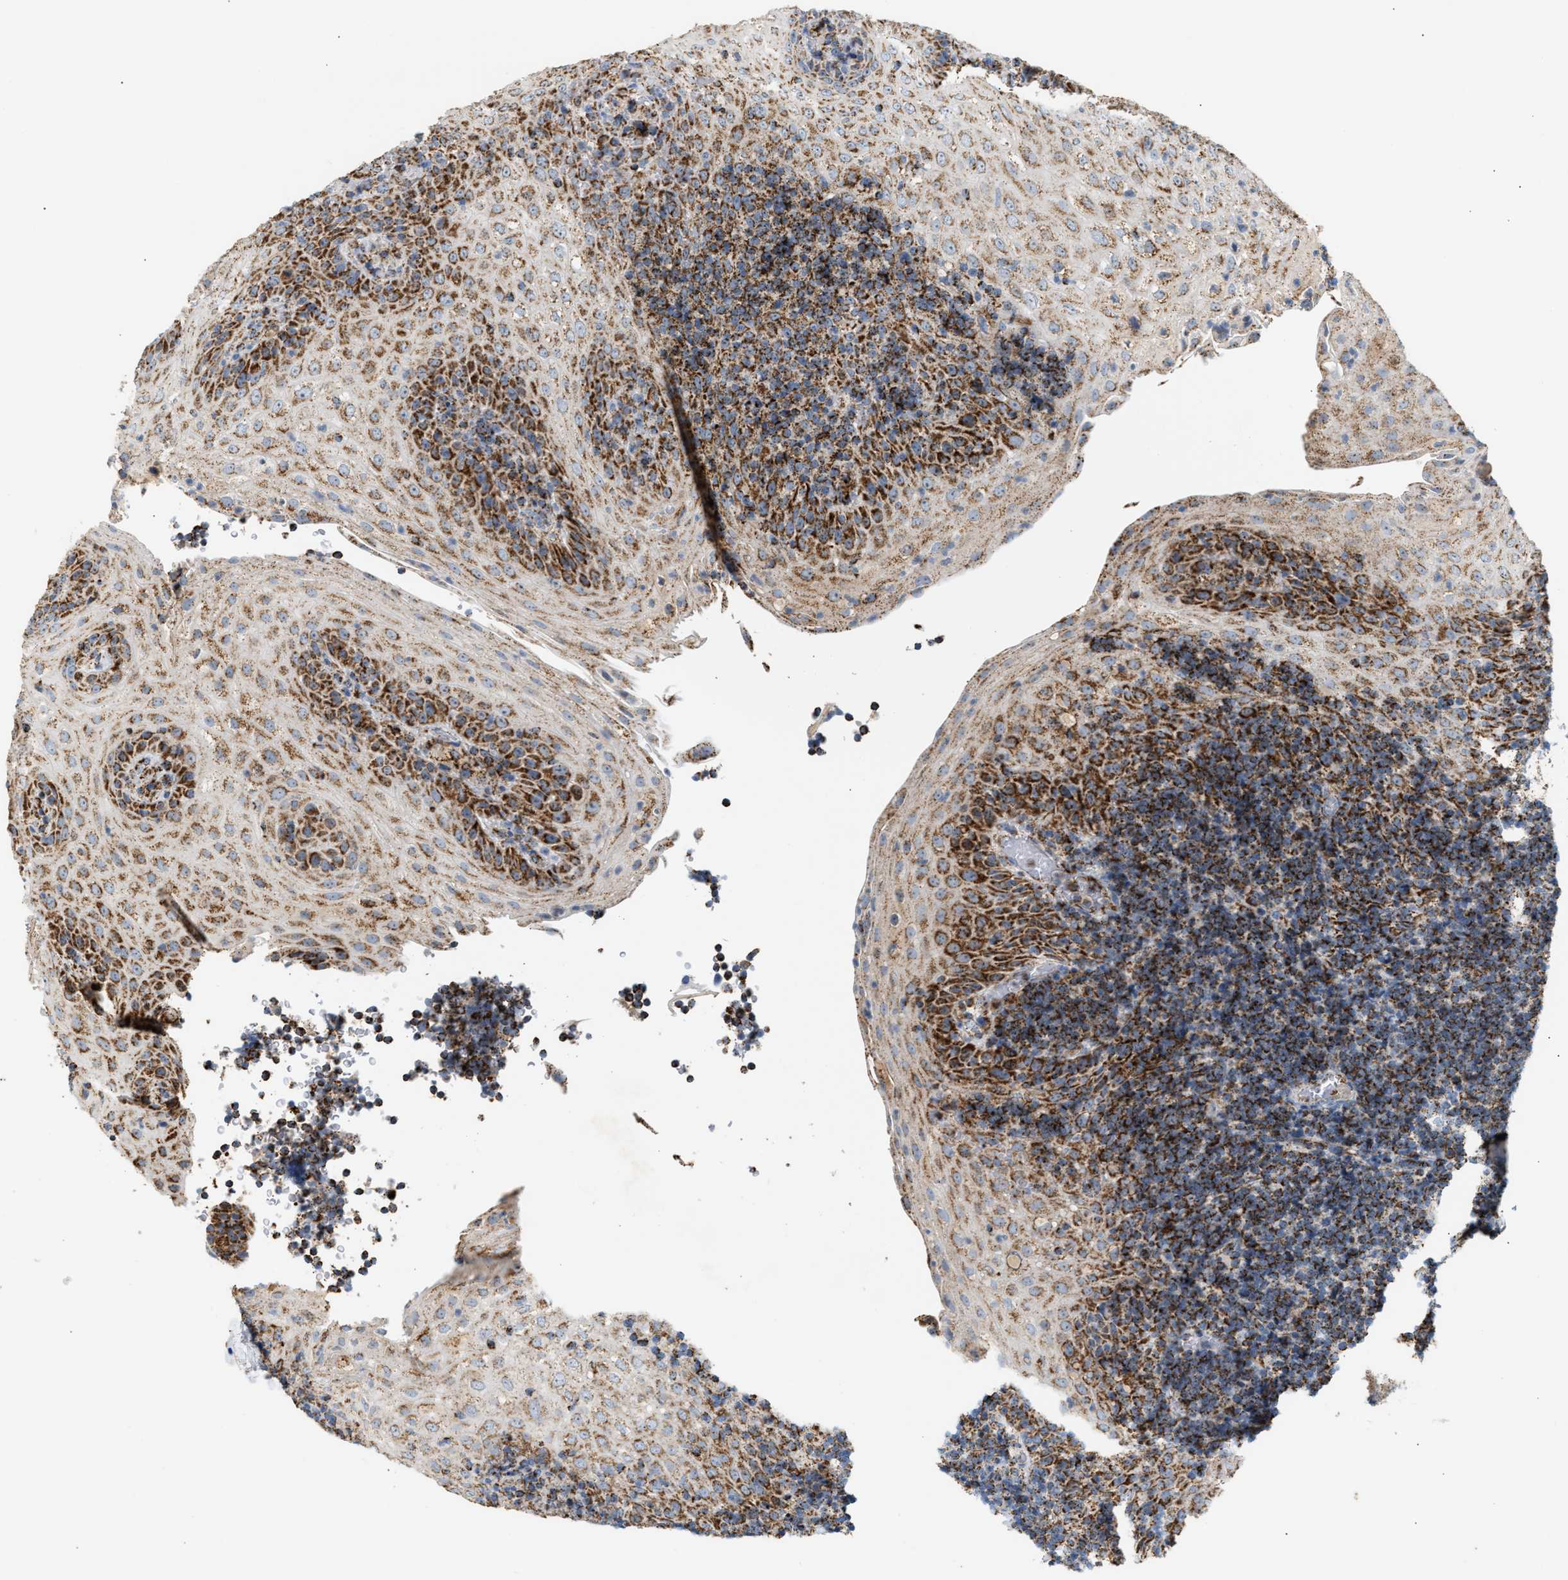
{"staining": {"intensity": "strong", "quantity": ">75%", "location": "cytoplasmic/membranous"}, "tissue": "tonsil", "cell_type": "Germinal center cells", "image_type": "normal", "snomed": [{"axis": "morphology", "description": "Normal tissue, NOS"}, {"axis": "topography", "description": "Tonsil"}], "caption": "About >75% of germinal center cells in normal tonsil show strong cytoplasmic/membranous protein positivity as visualized by brown immunohistochemical staining.", "gene": "OGDH", "patient": {"sex": "male", "age": 37}}